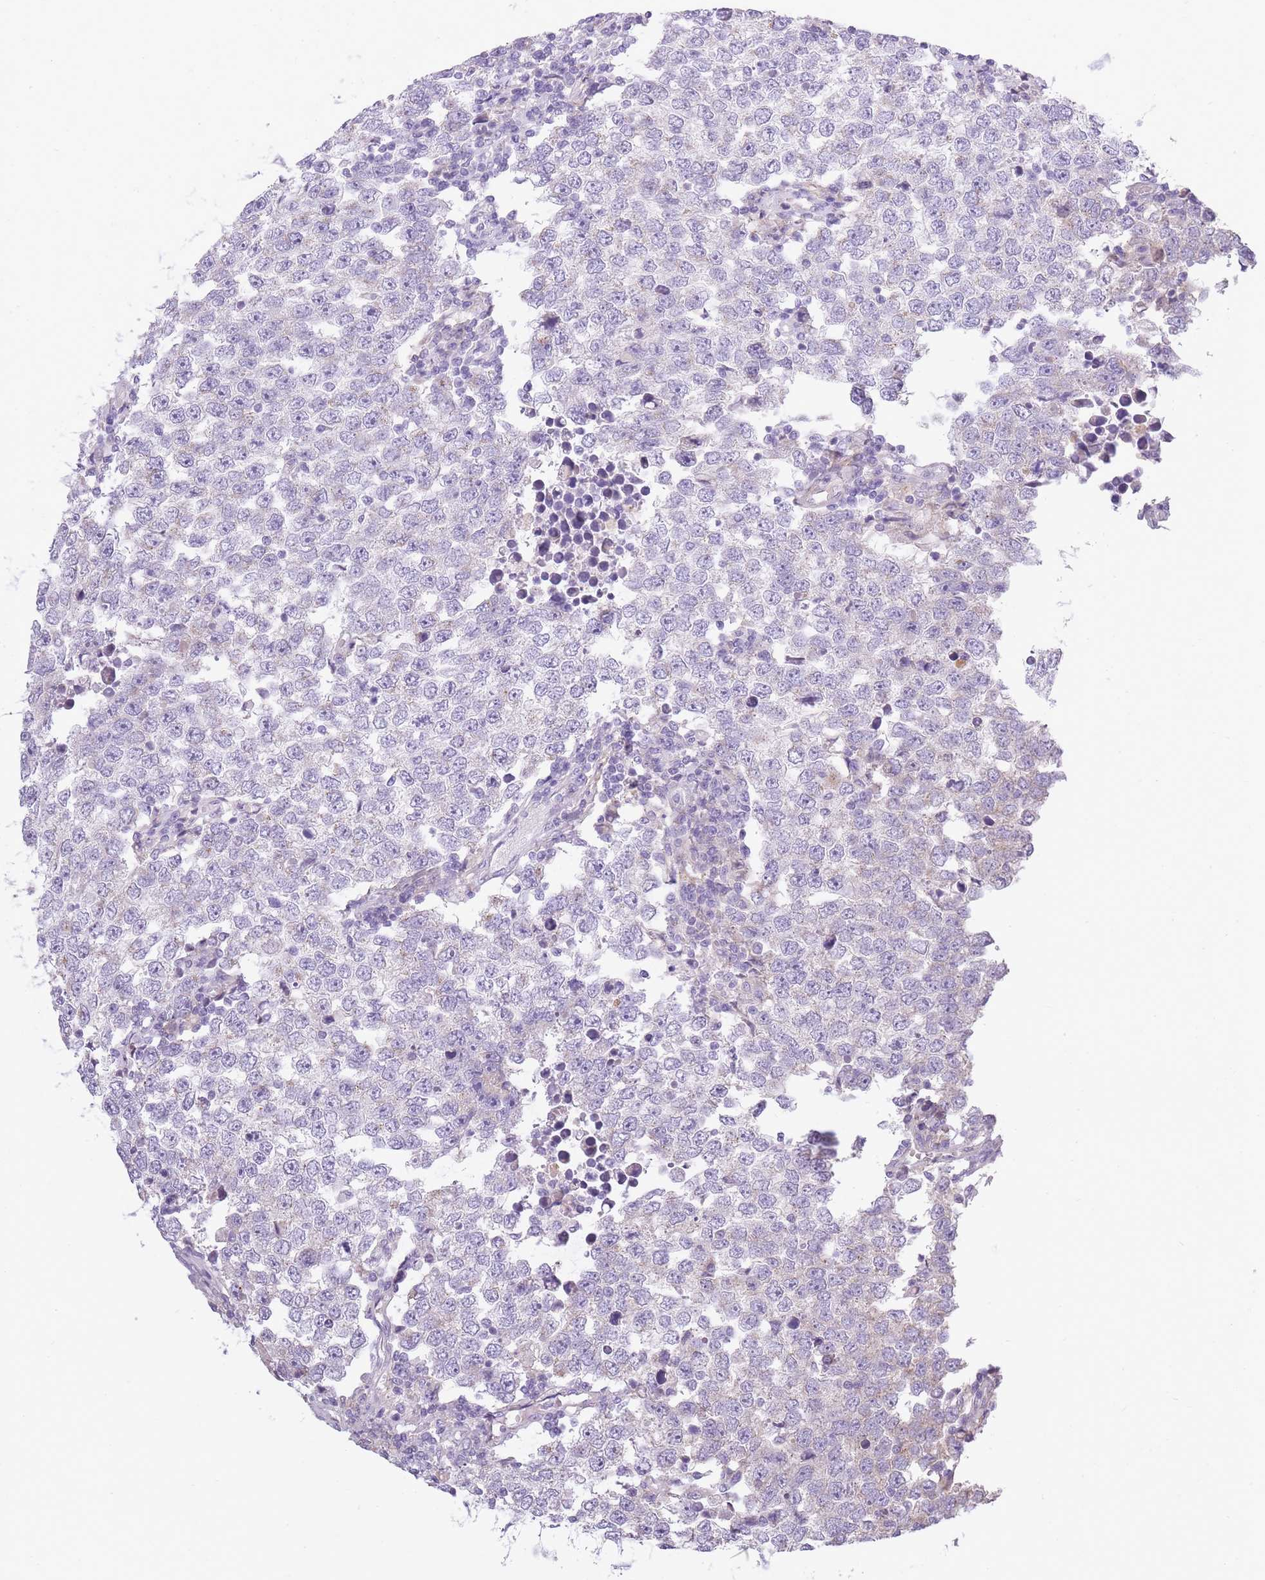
{"staining": {"intensity": "negative", "quantity": "none", "location": "none"}, "tissue": "testis cancer", "cell_type": "Tumor cells", "image_type": "cancer", "snomed": [{"axis": "morphology", "description": "Seminoma, NOS"}, {"axis": "morphology", "description": "Carcinoma, Embryonal, NOS"}, {"axis": "topography", "description": "Testis"}], "caption": "There is no significant expression in tumor cells of testis cancer.", "gene": "AP3M2", "patient": {"sex": "male", "age": 28}}